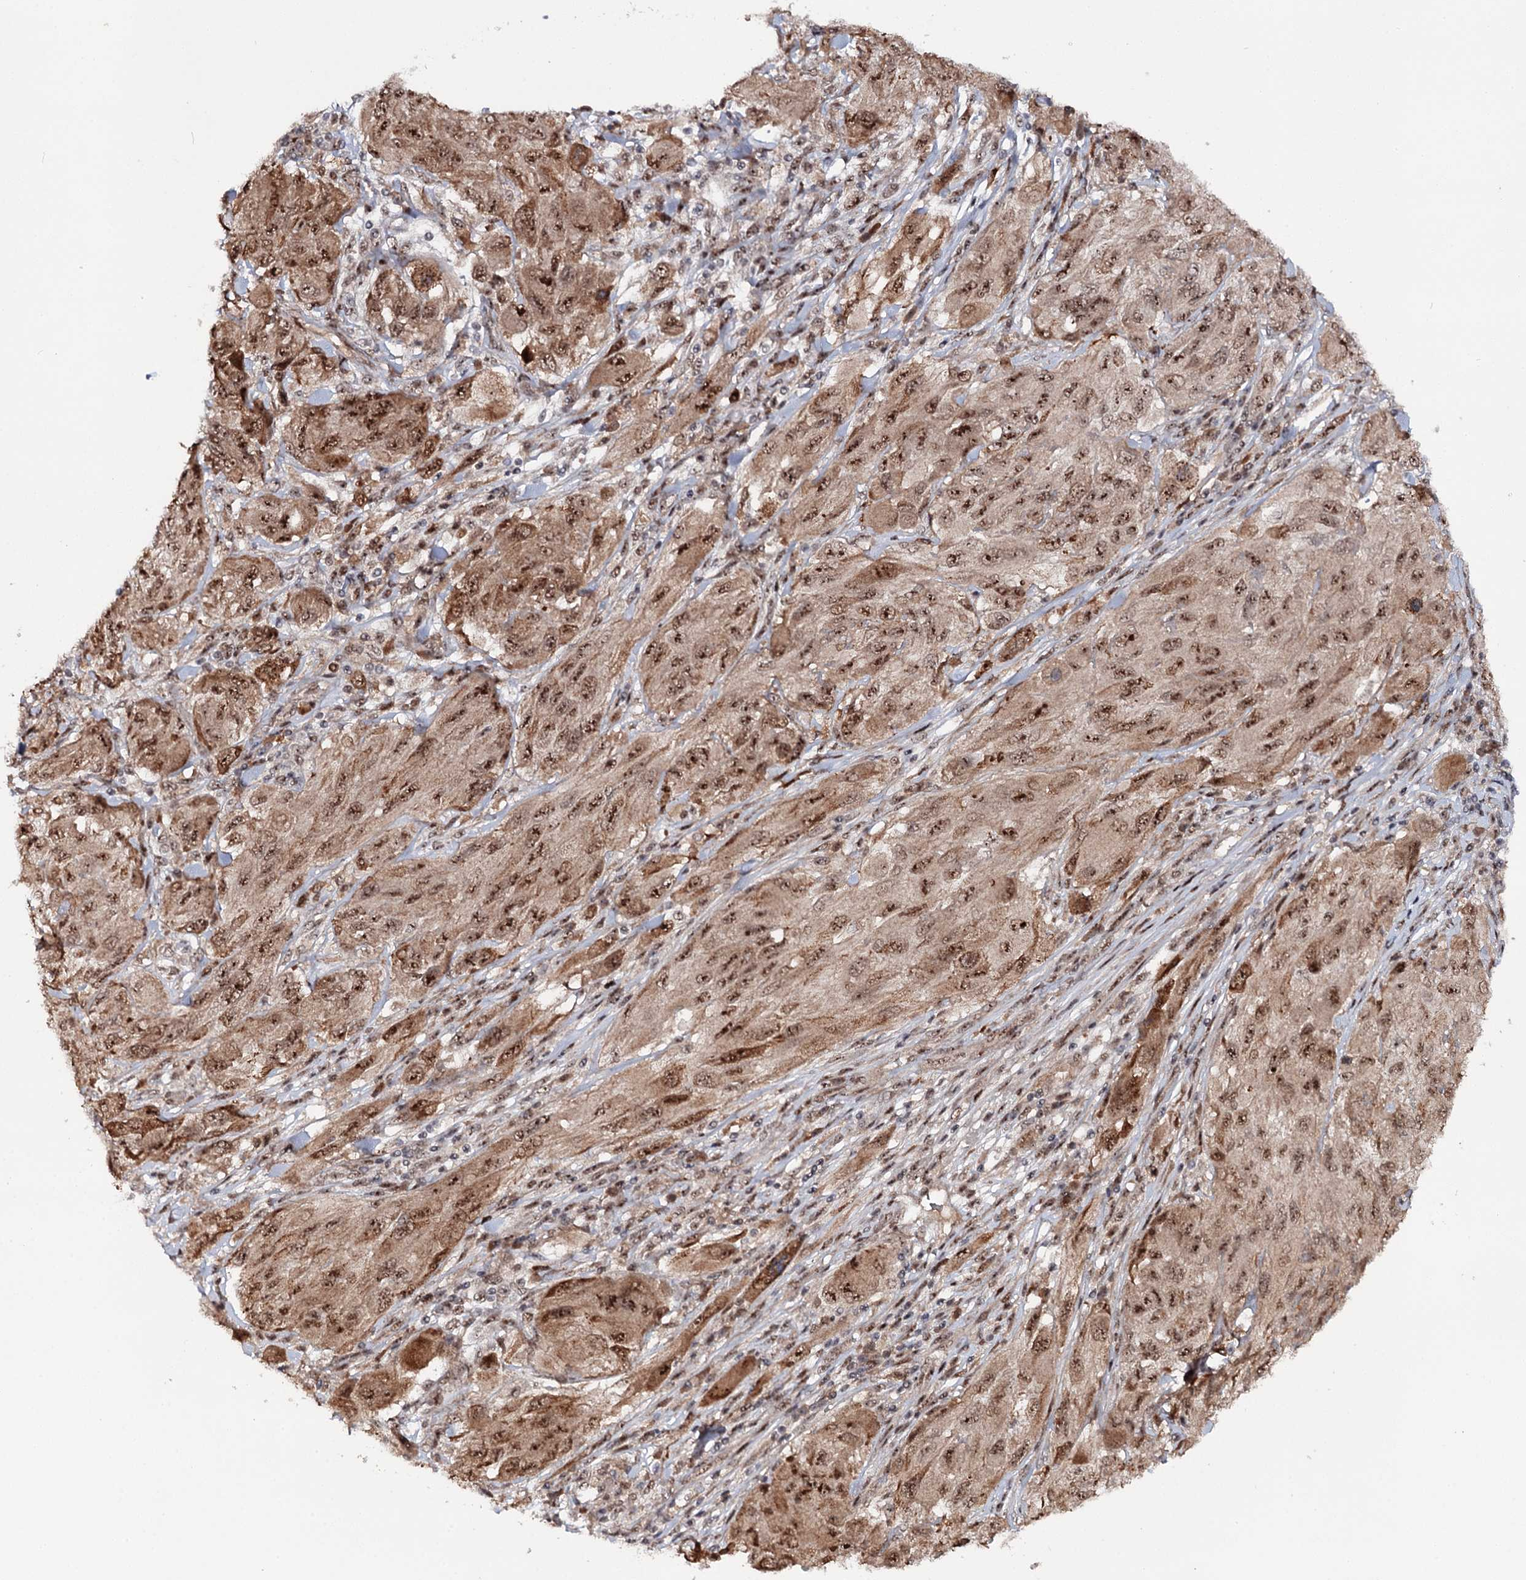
{"staining": {"intensity": "moderate", "quantity": ">75%", "location": "cytoplasmic/membranous,nuclear"}, "tissue": "melanoma", "cell_type": "Tumor cells", "image_type": "cancer", "snomed": [{"axis": "morphology", "description": "Malignant melanoma, NOS"}, {"axis": "topography", "description": "Skin"}], "caption": "Moderate cytoplasmic/membranous and nuclear protein staining is identified in about >75% of tumor cells in malignant melanoma.", "gene": "BUD13", "patient": {"sex": "female", "age": 91}}